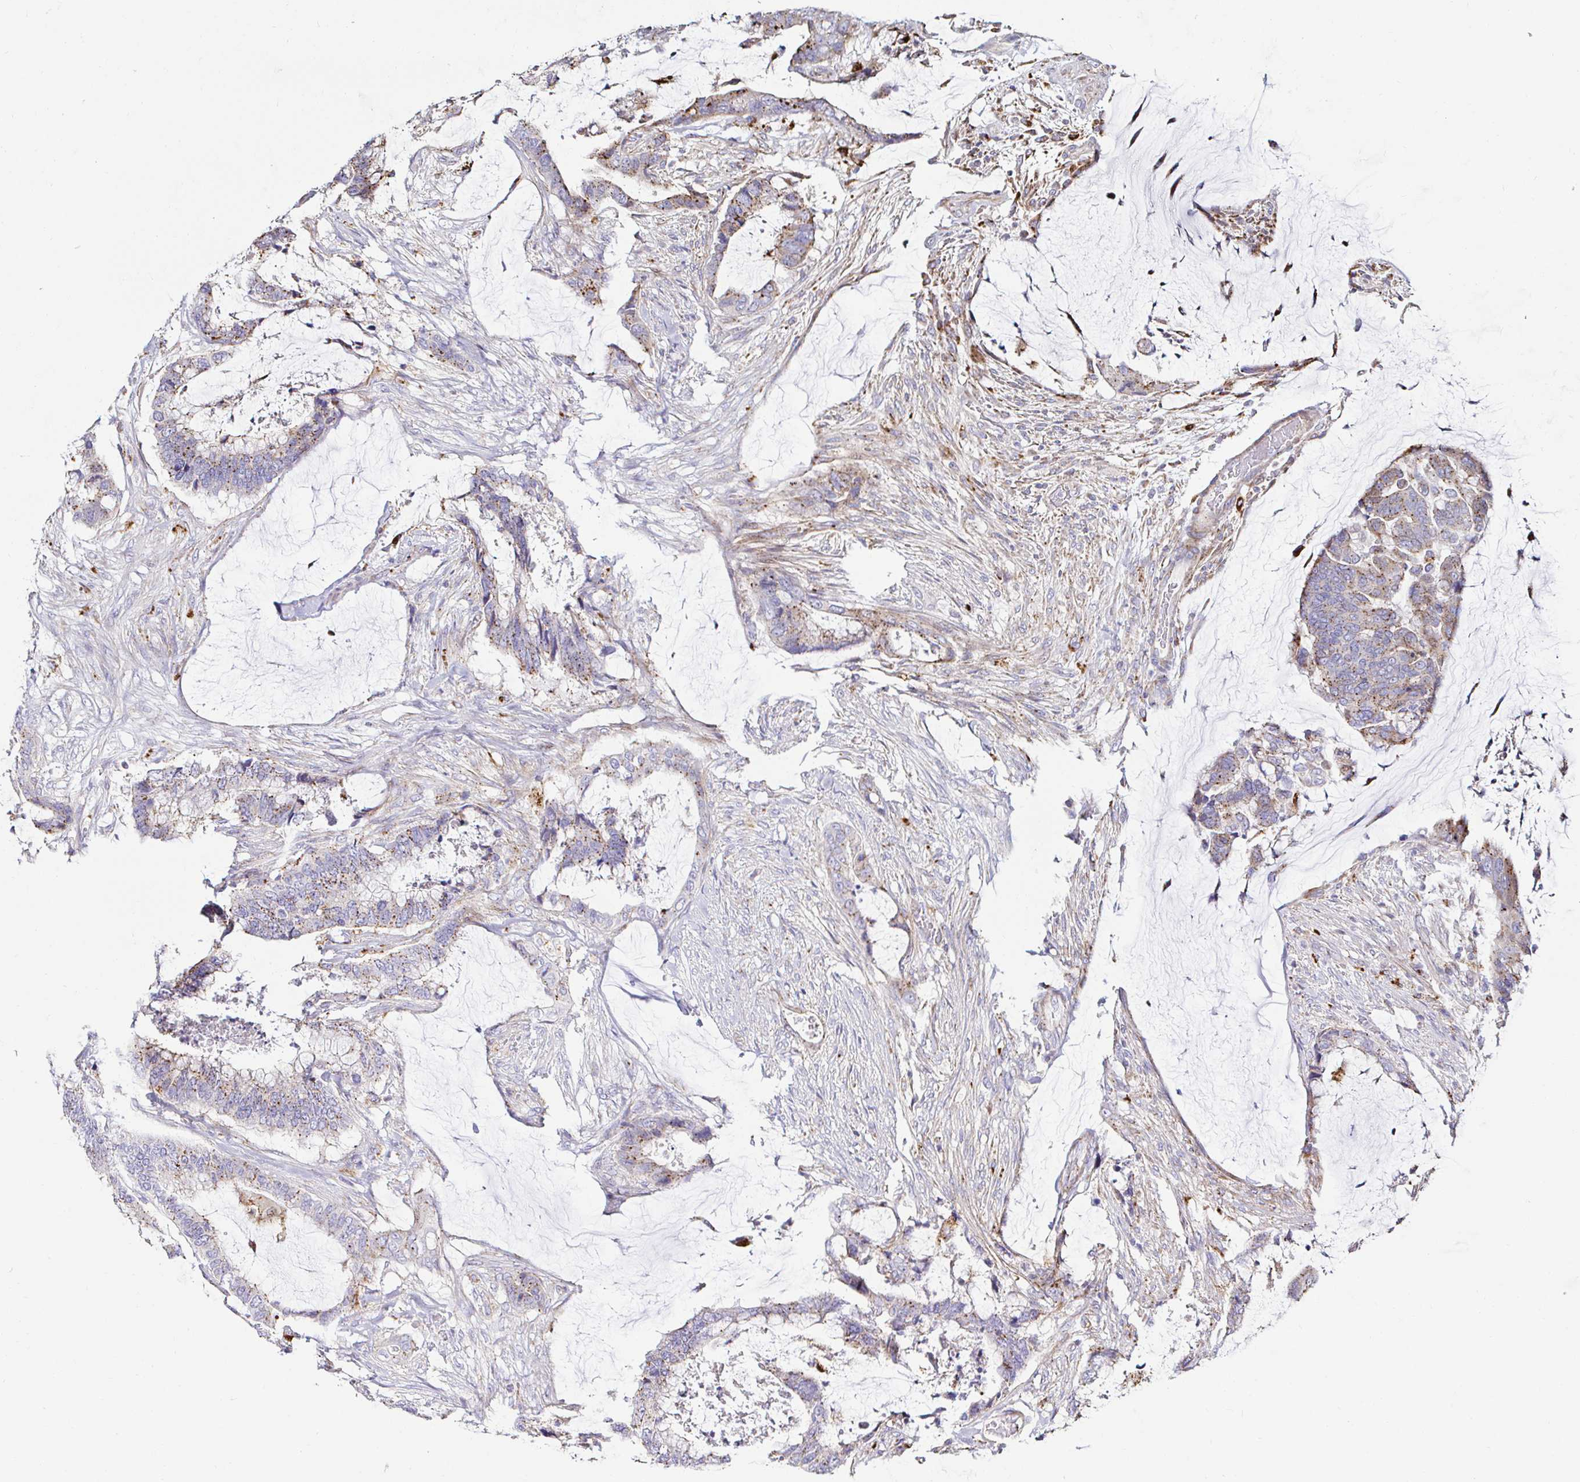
{"staining": {"intensity": "weak", "quantity": ">75%", "location": "cytoplasmic/membranous"}, "tissue": "colorectal cancer", "cell_type": "Tumor cells", "image_type": "cancer", "snomed": [{"axis": "morphology", "description": "Adenocarcinoma, NOS"}, {"axis": "topography", "description": "Rectum"}], "caption": "IHC image of human colorectal cancer stained for a protein (brown), which demonstrates low levels of weak cytoplasmic/membranous expression in about >75% of tumor cells.", "gene": "GALNS", "patient": {"sex": "female", "age": 59}}